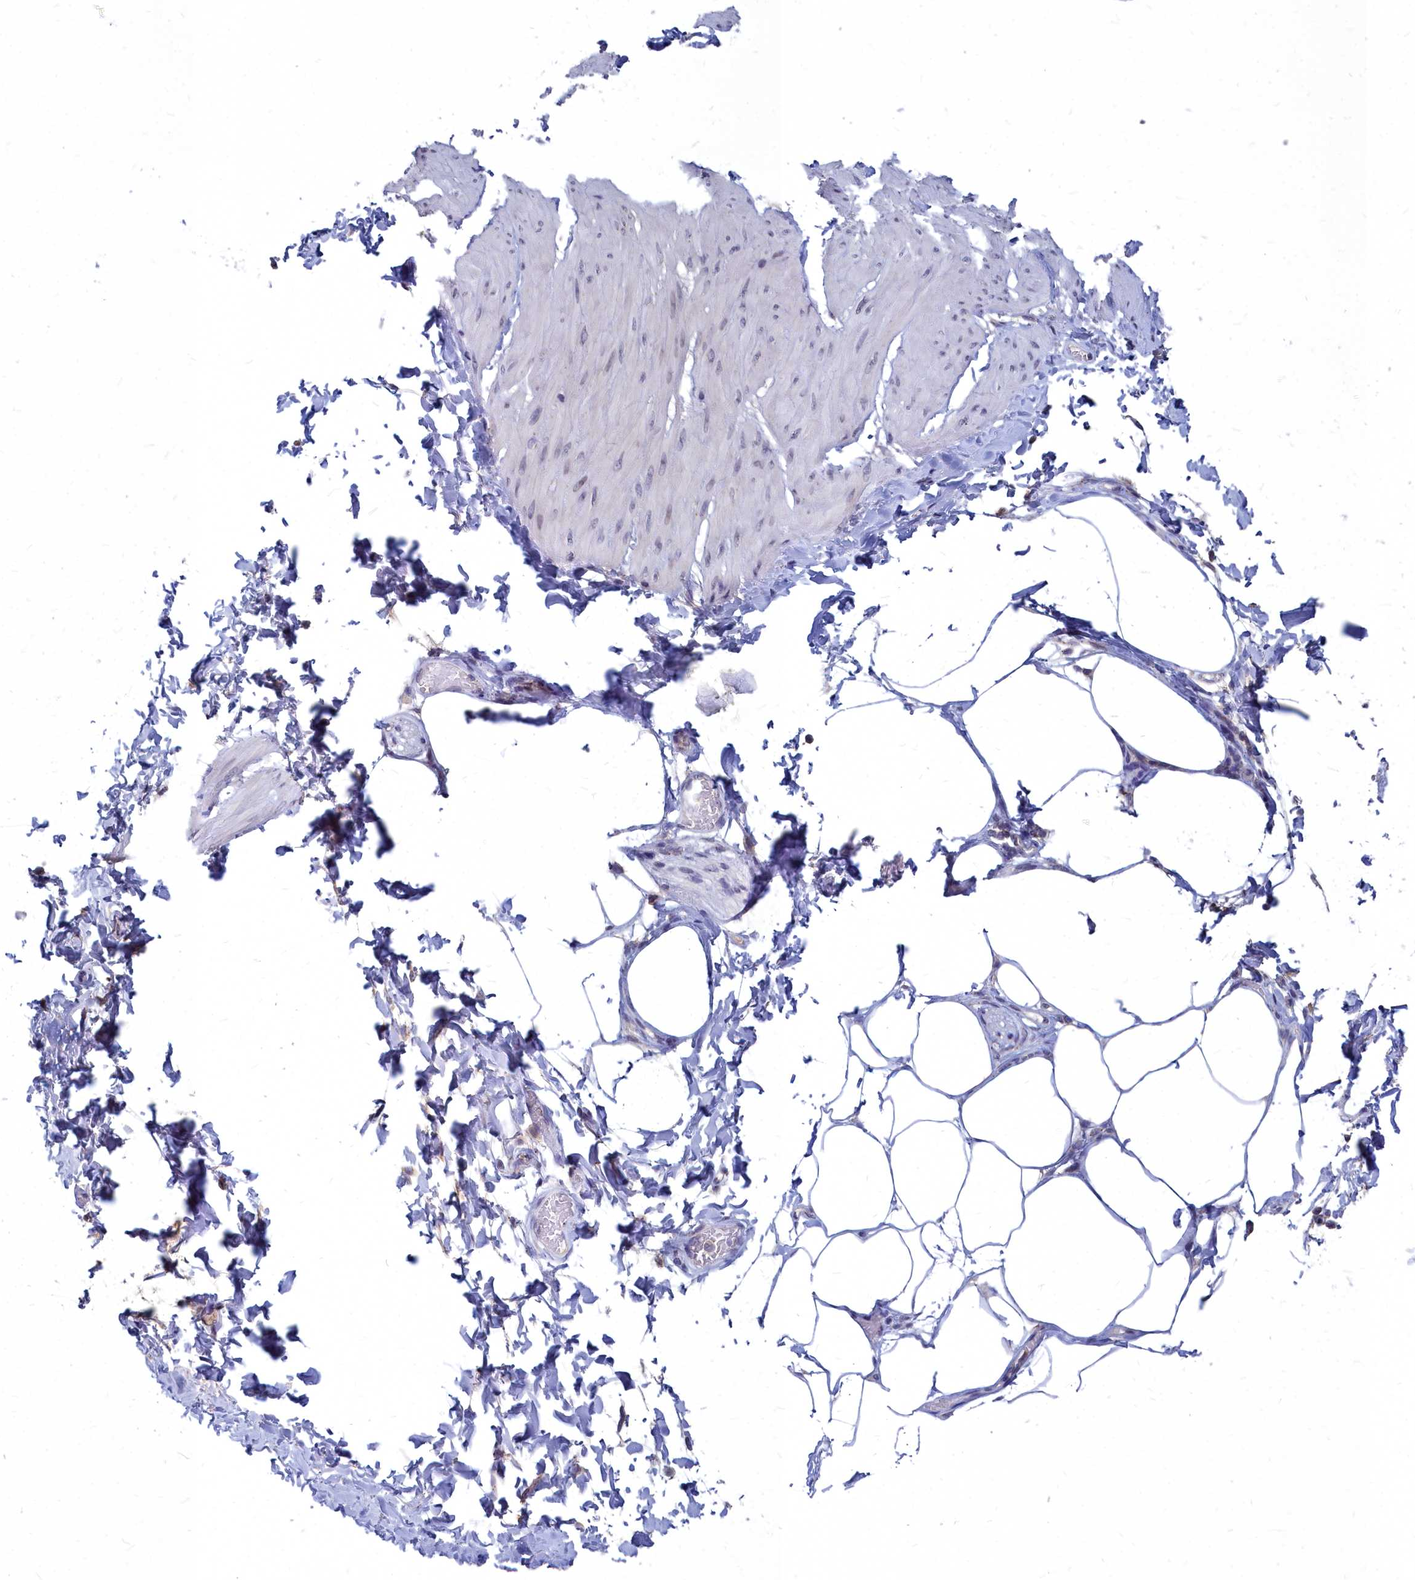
{"staining": {"intensity": "weak", "quantity": "25%-75%", "location": "cytoplasmic/membranous,nuclear"}, "tissue": "smooth muscle", "cell_type": "Smooth muscle cells", "image_type": "normal", "snomed": [{"axis": "morphology", "description": "Urothelial carcinoma, High grade"}, {"axis": "topography", "description": "Urinary bladder"}], "caption": "Normal smooth muscle shows weak cytoplasmic/membranous,nuclear staining in about 25%-75% of smooth muscle cells (brown staining indicates protein expression, while blue staining denotes nuclei)..", "gene": "NOXA1", "patient": {"sex": "male", "age": 46}}